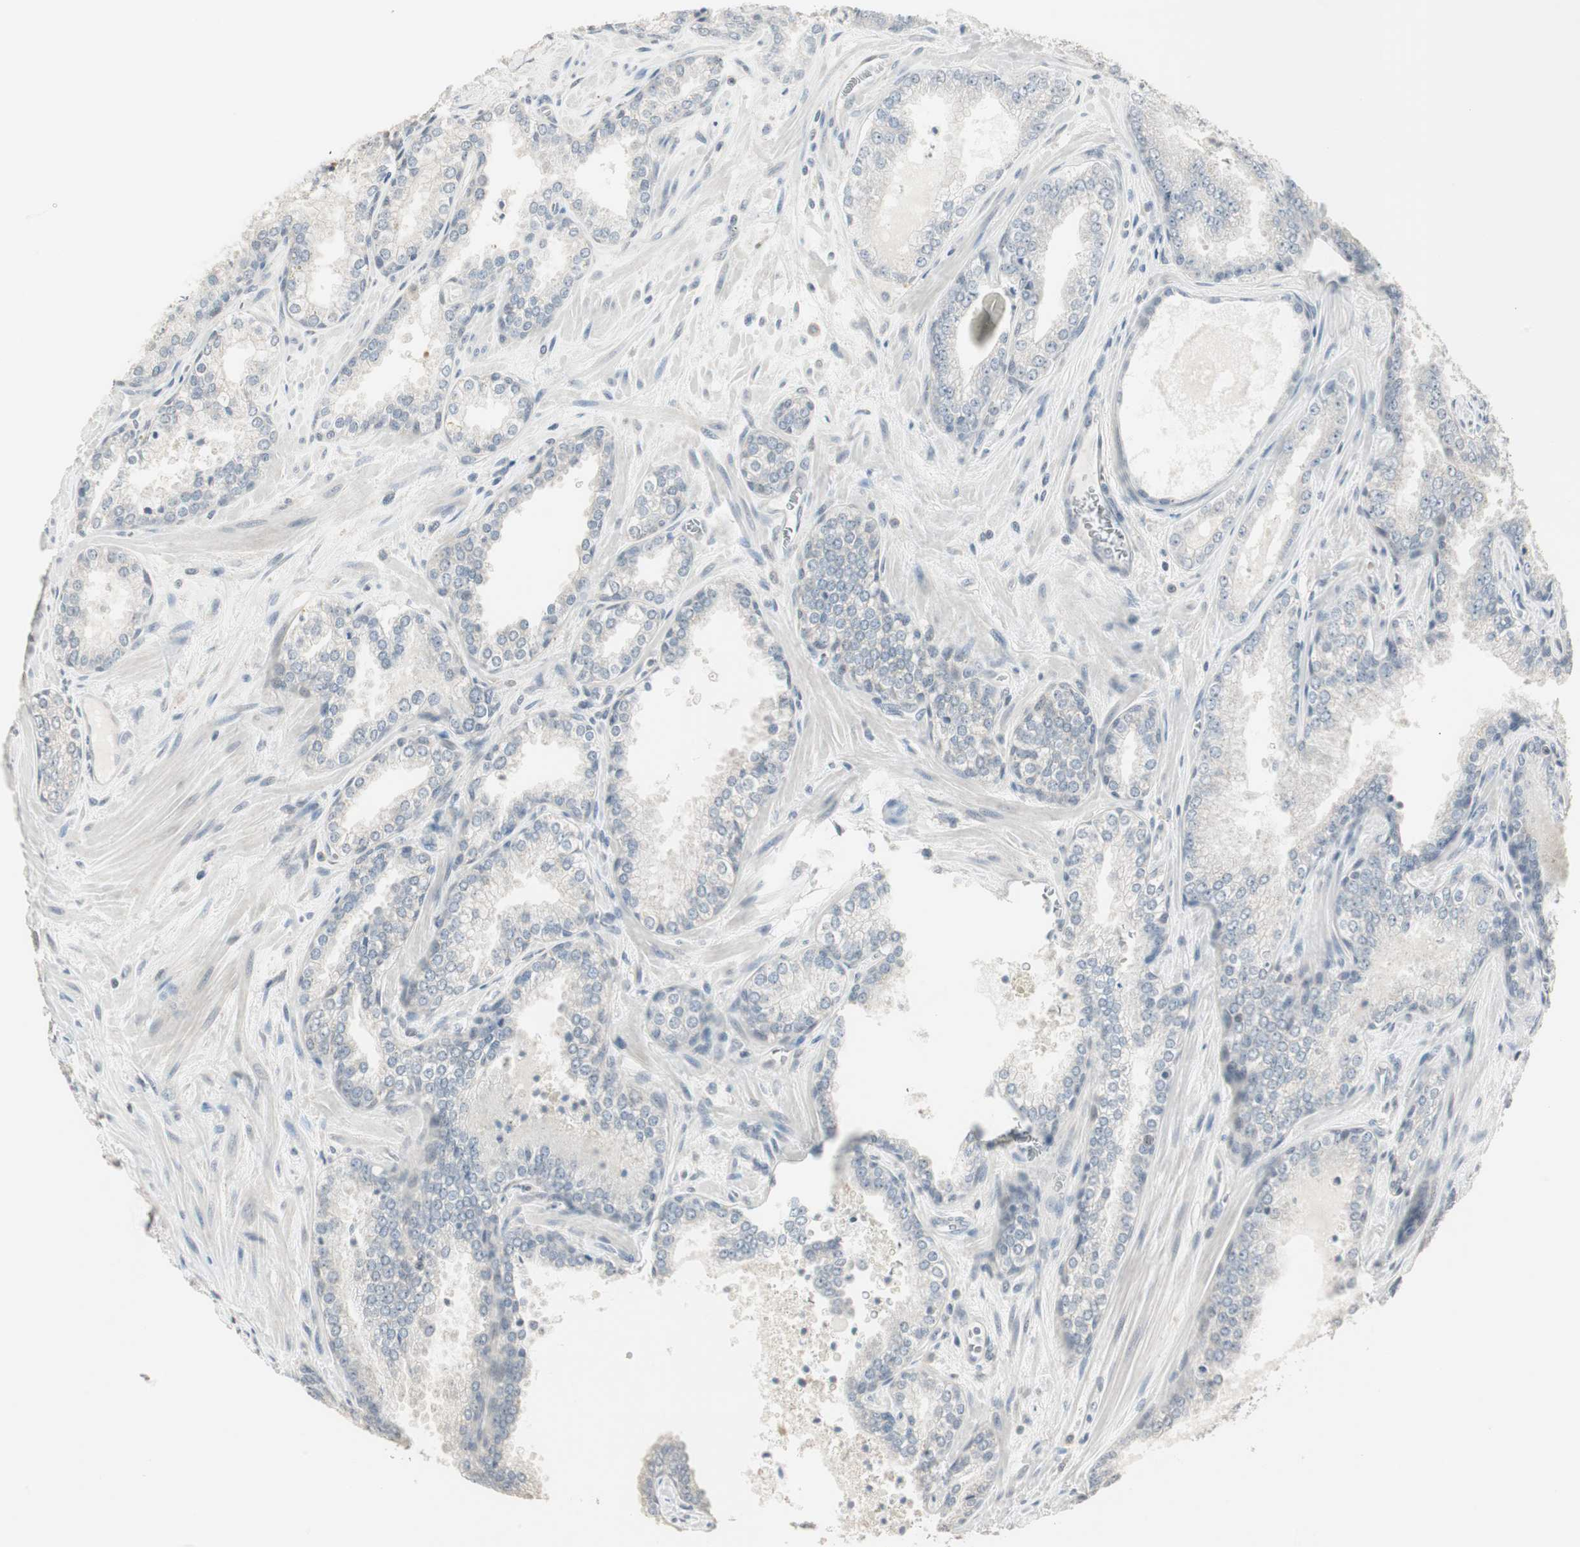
{"staining": {"intensity": "negative", "quantity": "none", "location": "none"}, "tissue": "prostate cancer", "cell_type": "Tumor cells", "image_type": "cancer", "snomed": [{"axis": "morphology", "description": "Adenocarcinoma, Low grade"}, {"axis": "topography", "description": "Prostate"}], "caption": "The micrograph exhibits no staining of tumor cells in prostate cancer.", "gene": "PDZK1", "patient": {"sex": "male", "age": 60}}